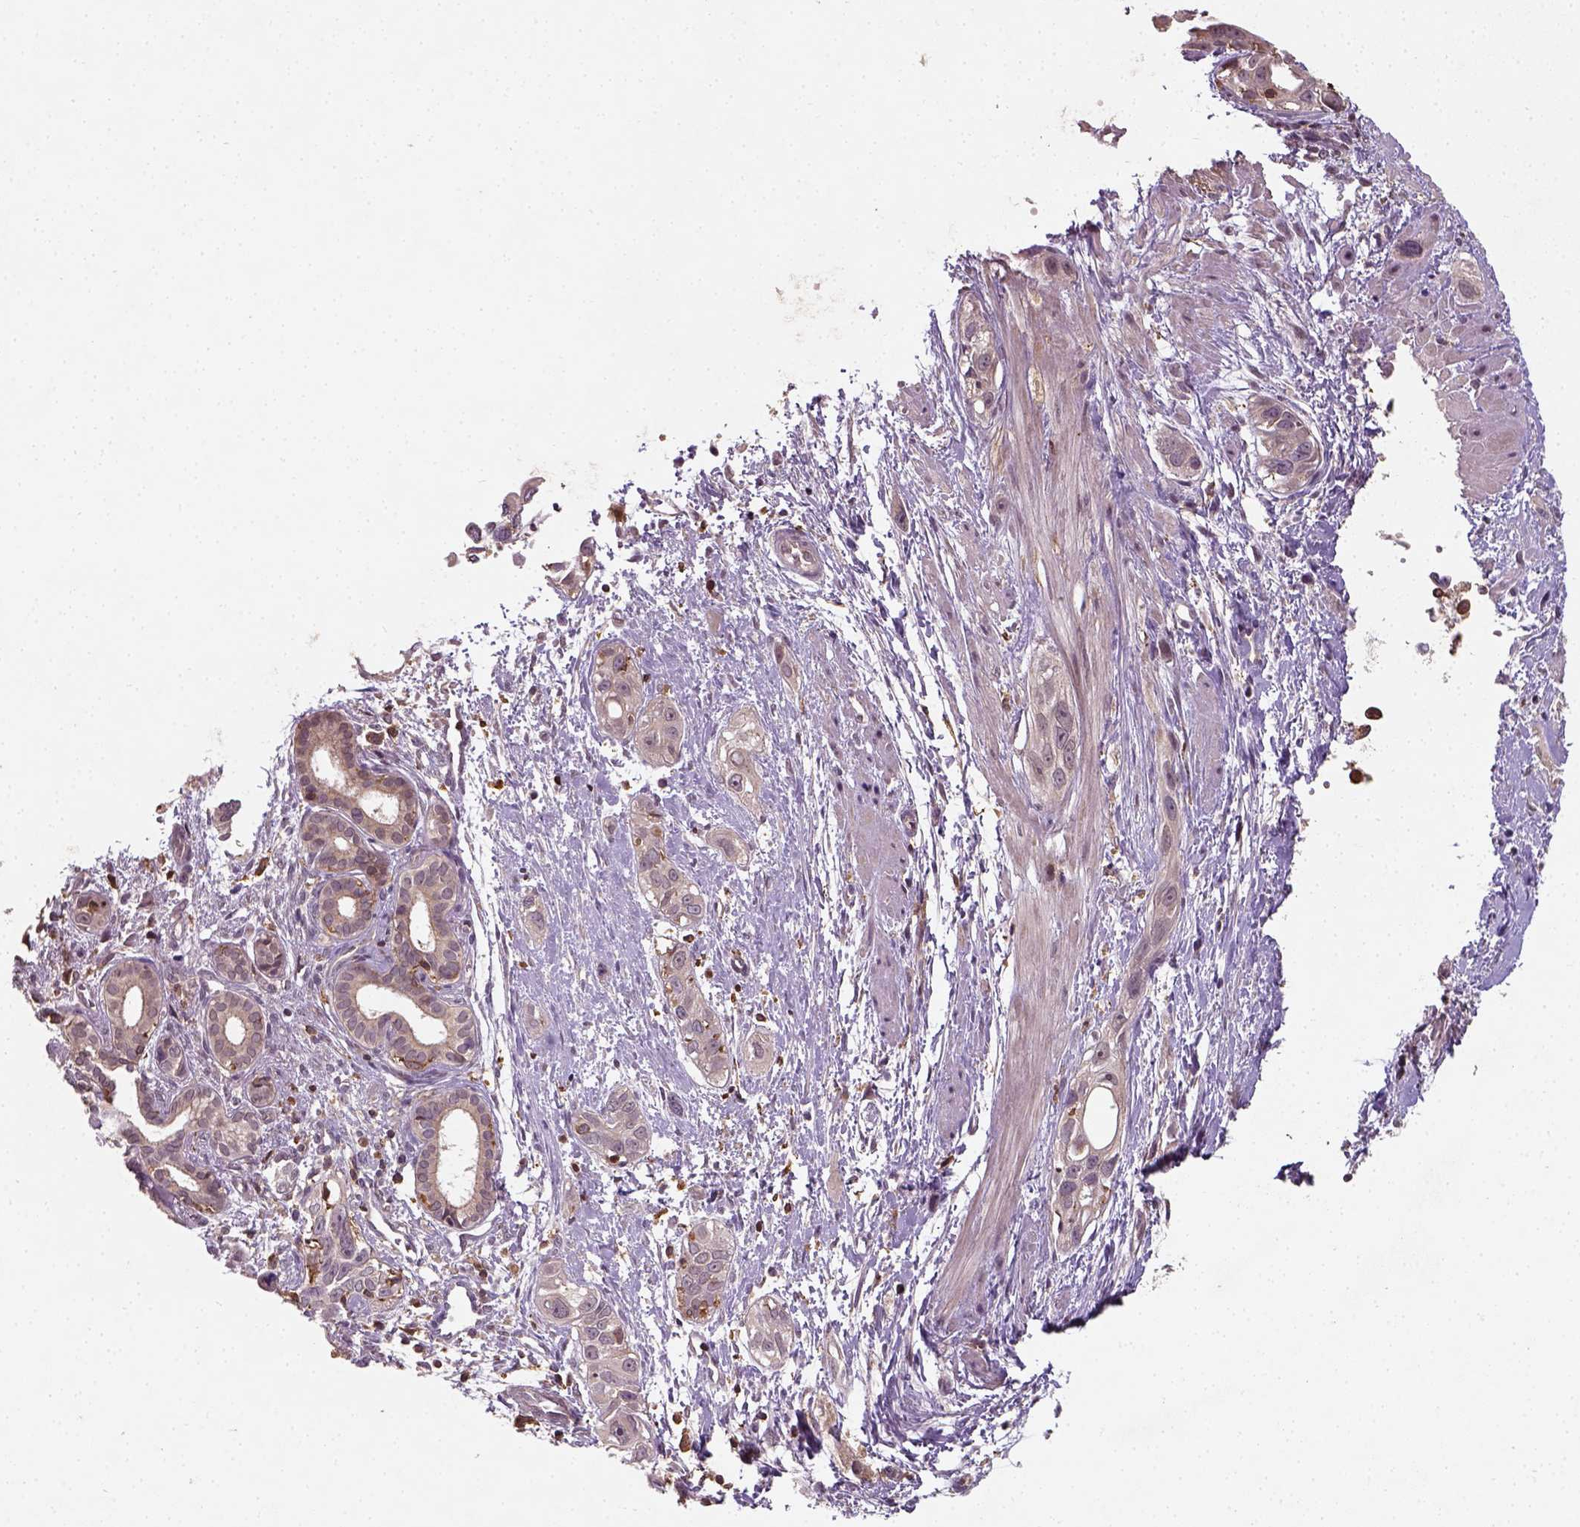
{"staining": {"intensity": "negative", "quantity": "none", "location": "none"}, "tissue": "pancreatic cancer", "cell_type": "Tumor cells", "image_type": "cancer", "snomed": [{"axis": "morphology", "description": "Adenocarcinoma, NOS"}, {"axis": "topography", "description": "Pancreas"}], "caption": "Micrograph shows no significant protein staining in tumor cells of pancreatic adenocarcinoma. (DAB (3,3'-diaminobenzidine) immunohistochemistry (IHC), high magnification).", "gene": "CAMKK1", "patient": {"sex": "female", "age": 55}}